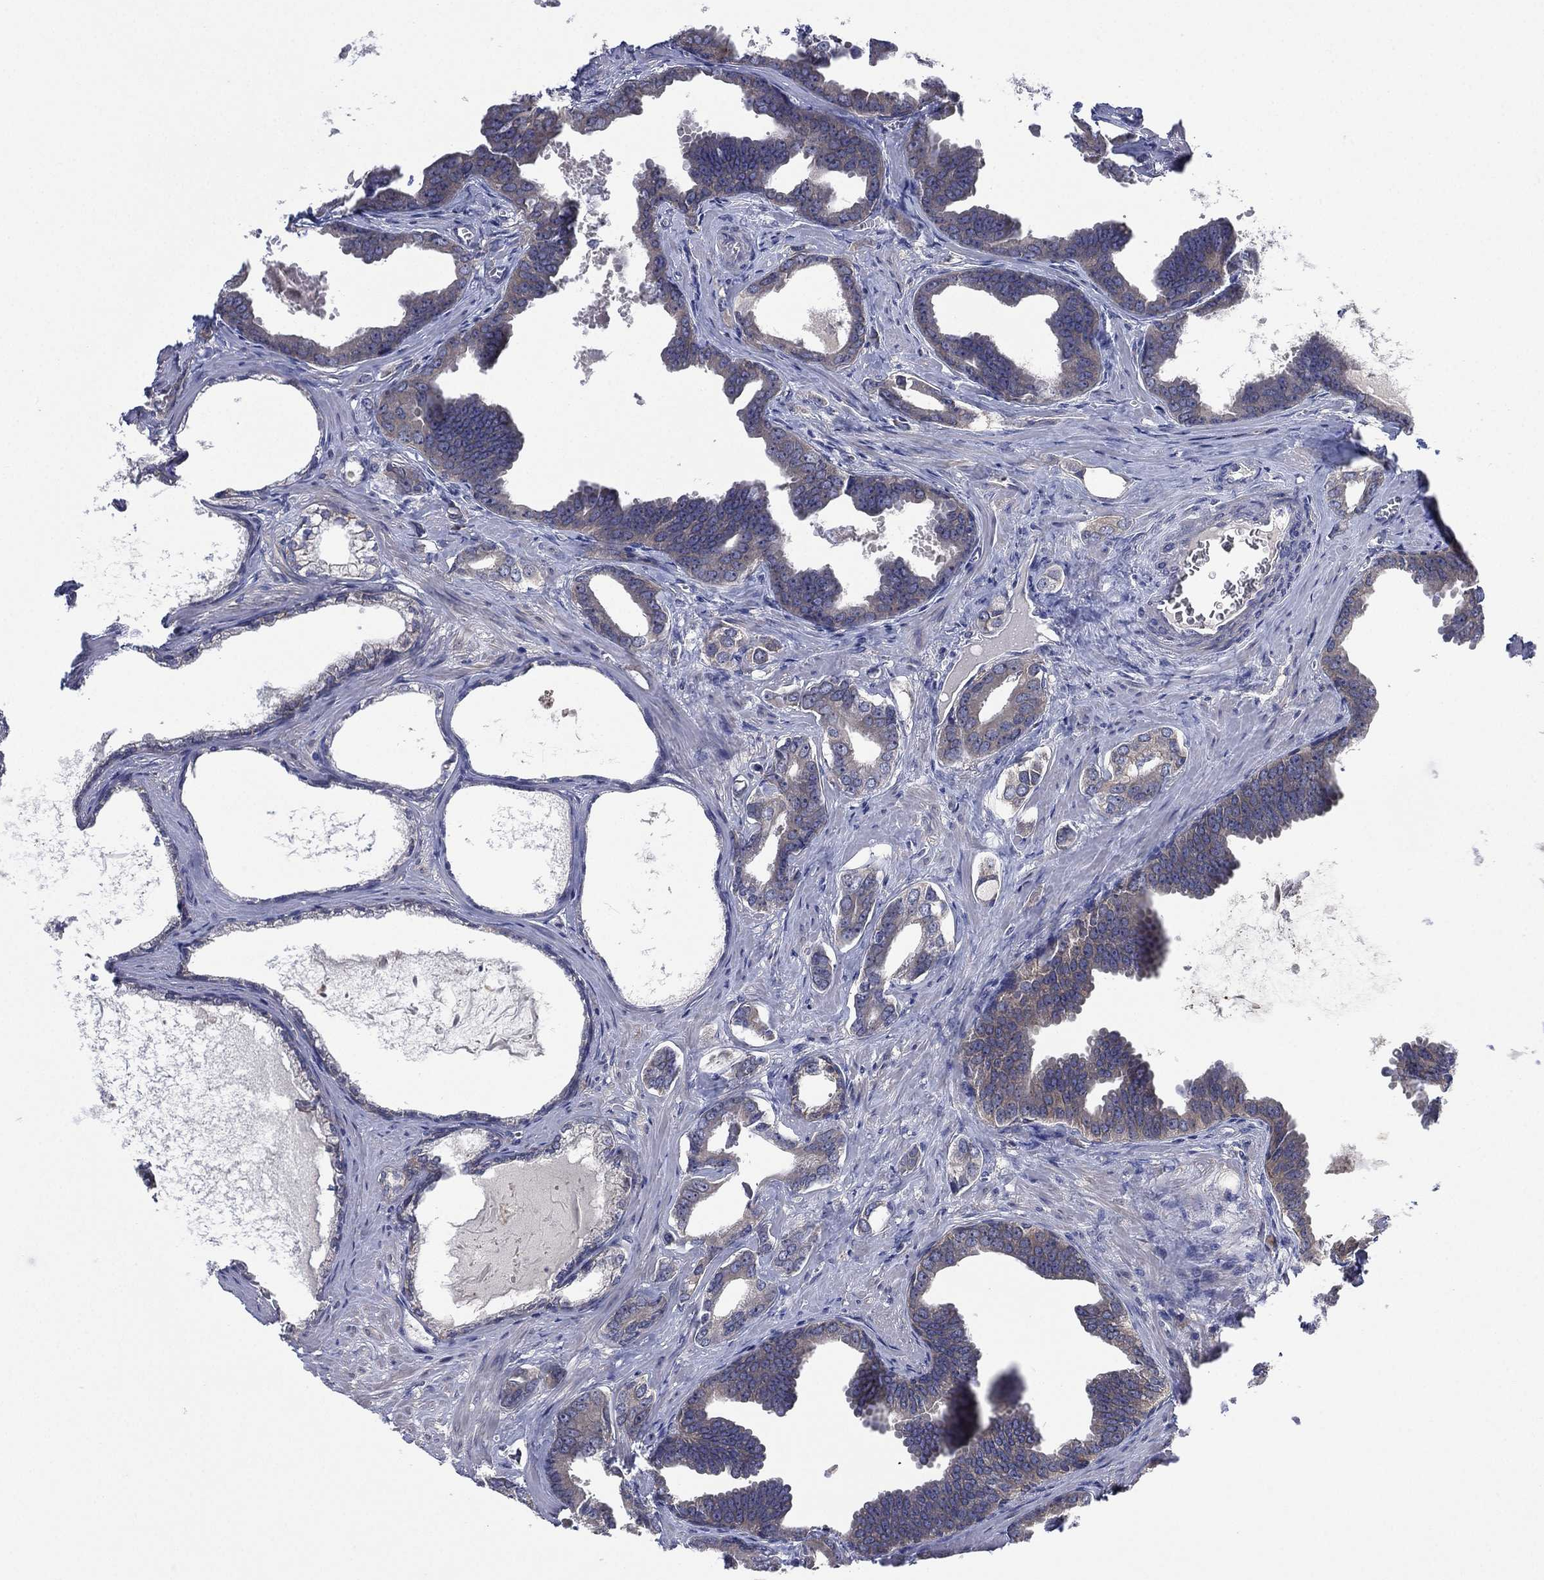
{"staining": {"intensity": "negative", "quantity": "none", "location": "none"}, "tissue": "prostate cancer", "cell_type": "Tumor cells", "image_type": "cancer", "snomed": [{"axis": "morphology", "description": "Adenocarcinoma, NOS"}, {"axis": "topography", "description": "Prostate"}], "caption": "The histopathology image shows no staining of tumor cells in prostate cancer.", "gene": "MPP7", "patient": {"sex": "male", "age": 66}}